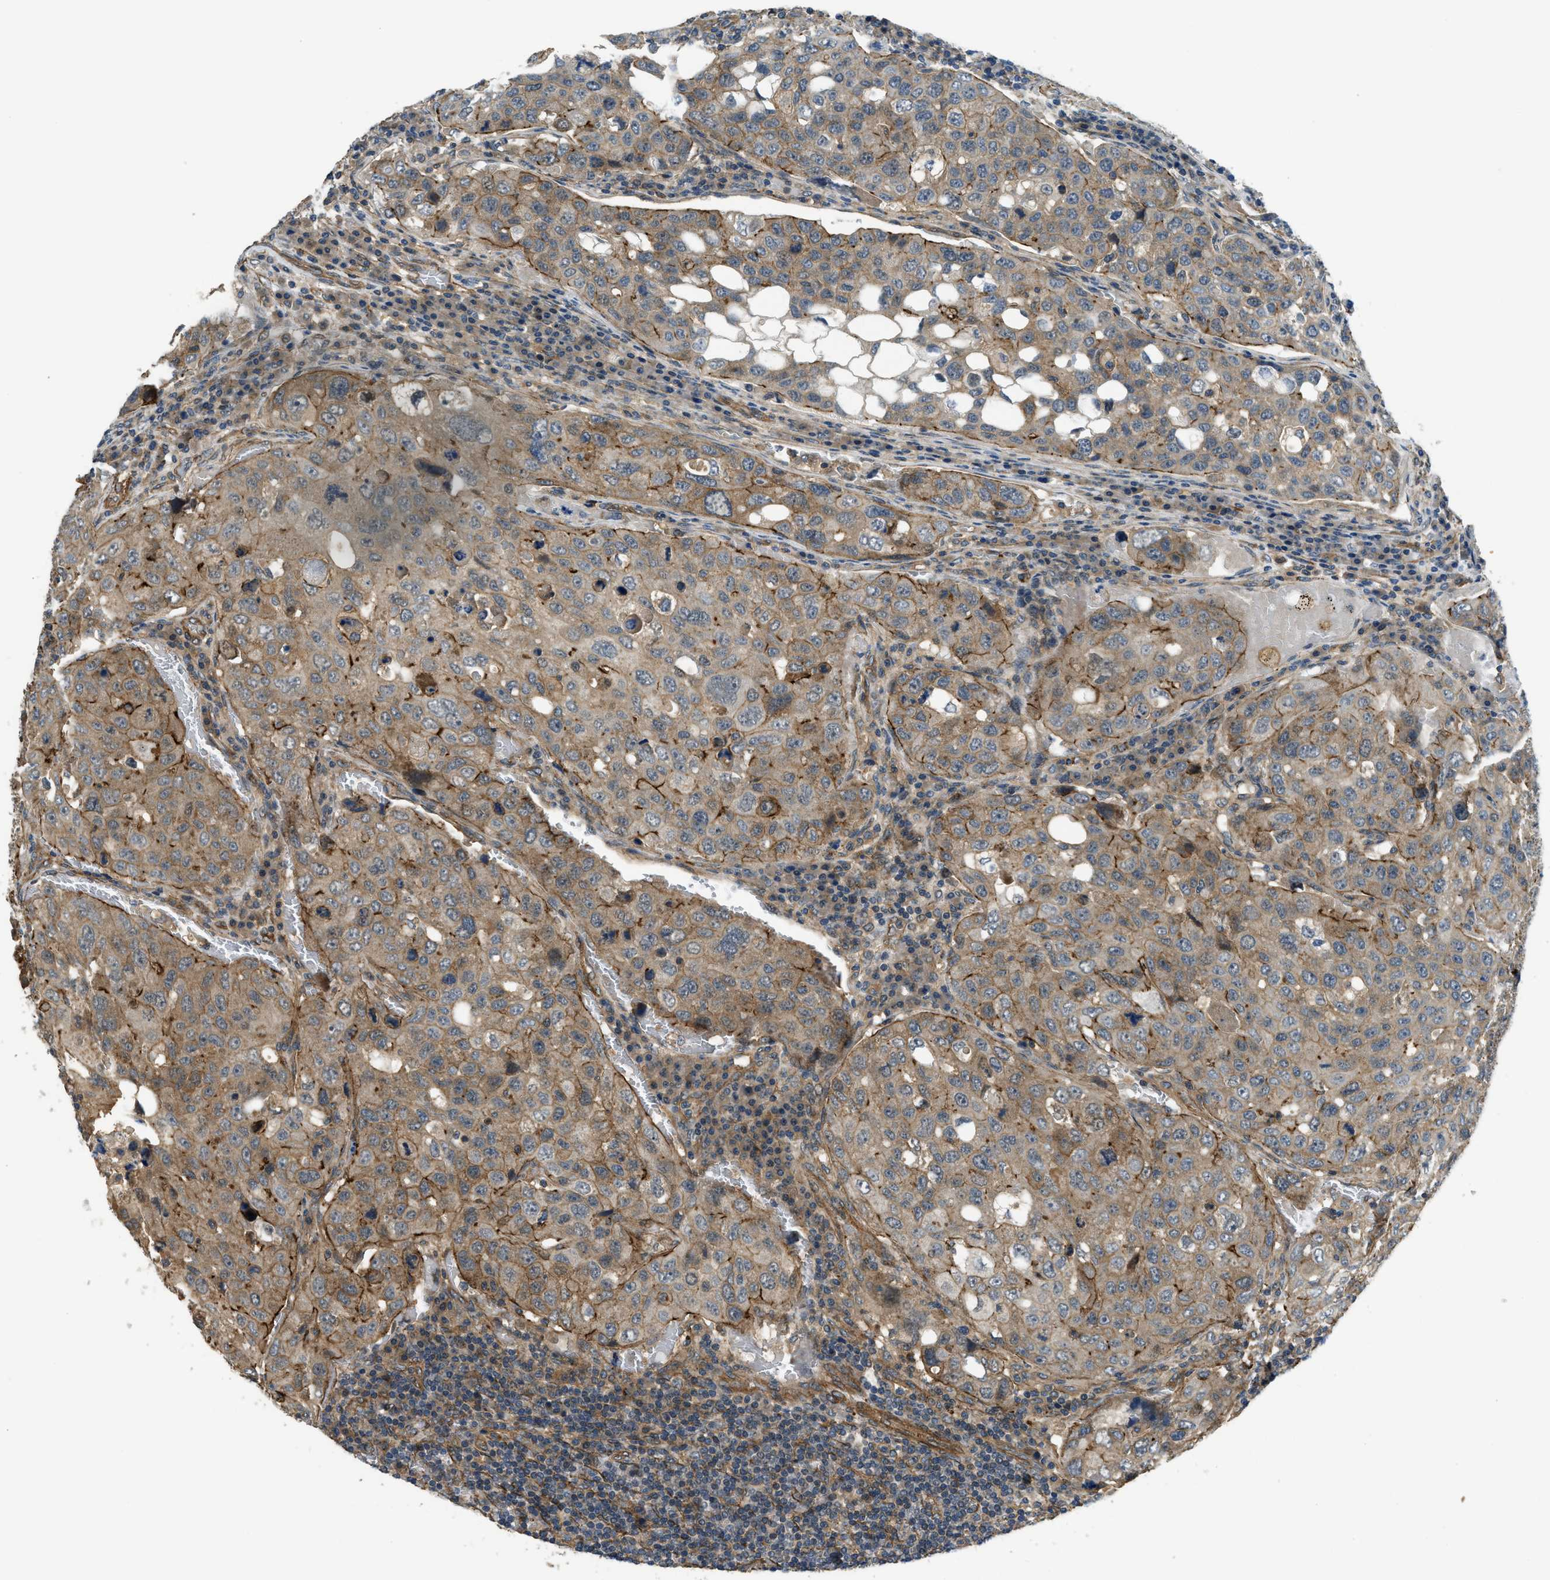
{"staining": {"intensity": "moderate", "quantity": ">75%", "location": "cytoplasmic/membranous"}, "tissue": "urothelial cancer", "cell_type": "Tumor cells", "image_type": "cancer", "snomed": [{"axis": "morphology", "description": "Urothelial carcinoma, High grade"}, {"axis": "topography", "description": "Lymph node"}, {"axis": "topography", "description": "Urinary bladder"}], "caption": "Urothelial cancer stained with immunohistochemistry displays moderate cytoplasmic/membranous staining in approximately >75% of tumor cells.", "gene": "CGN", "patient": {"sex": "male", "age": 51}}